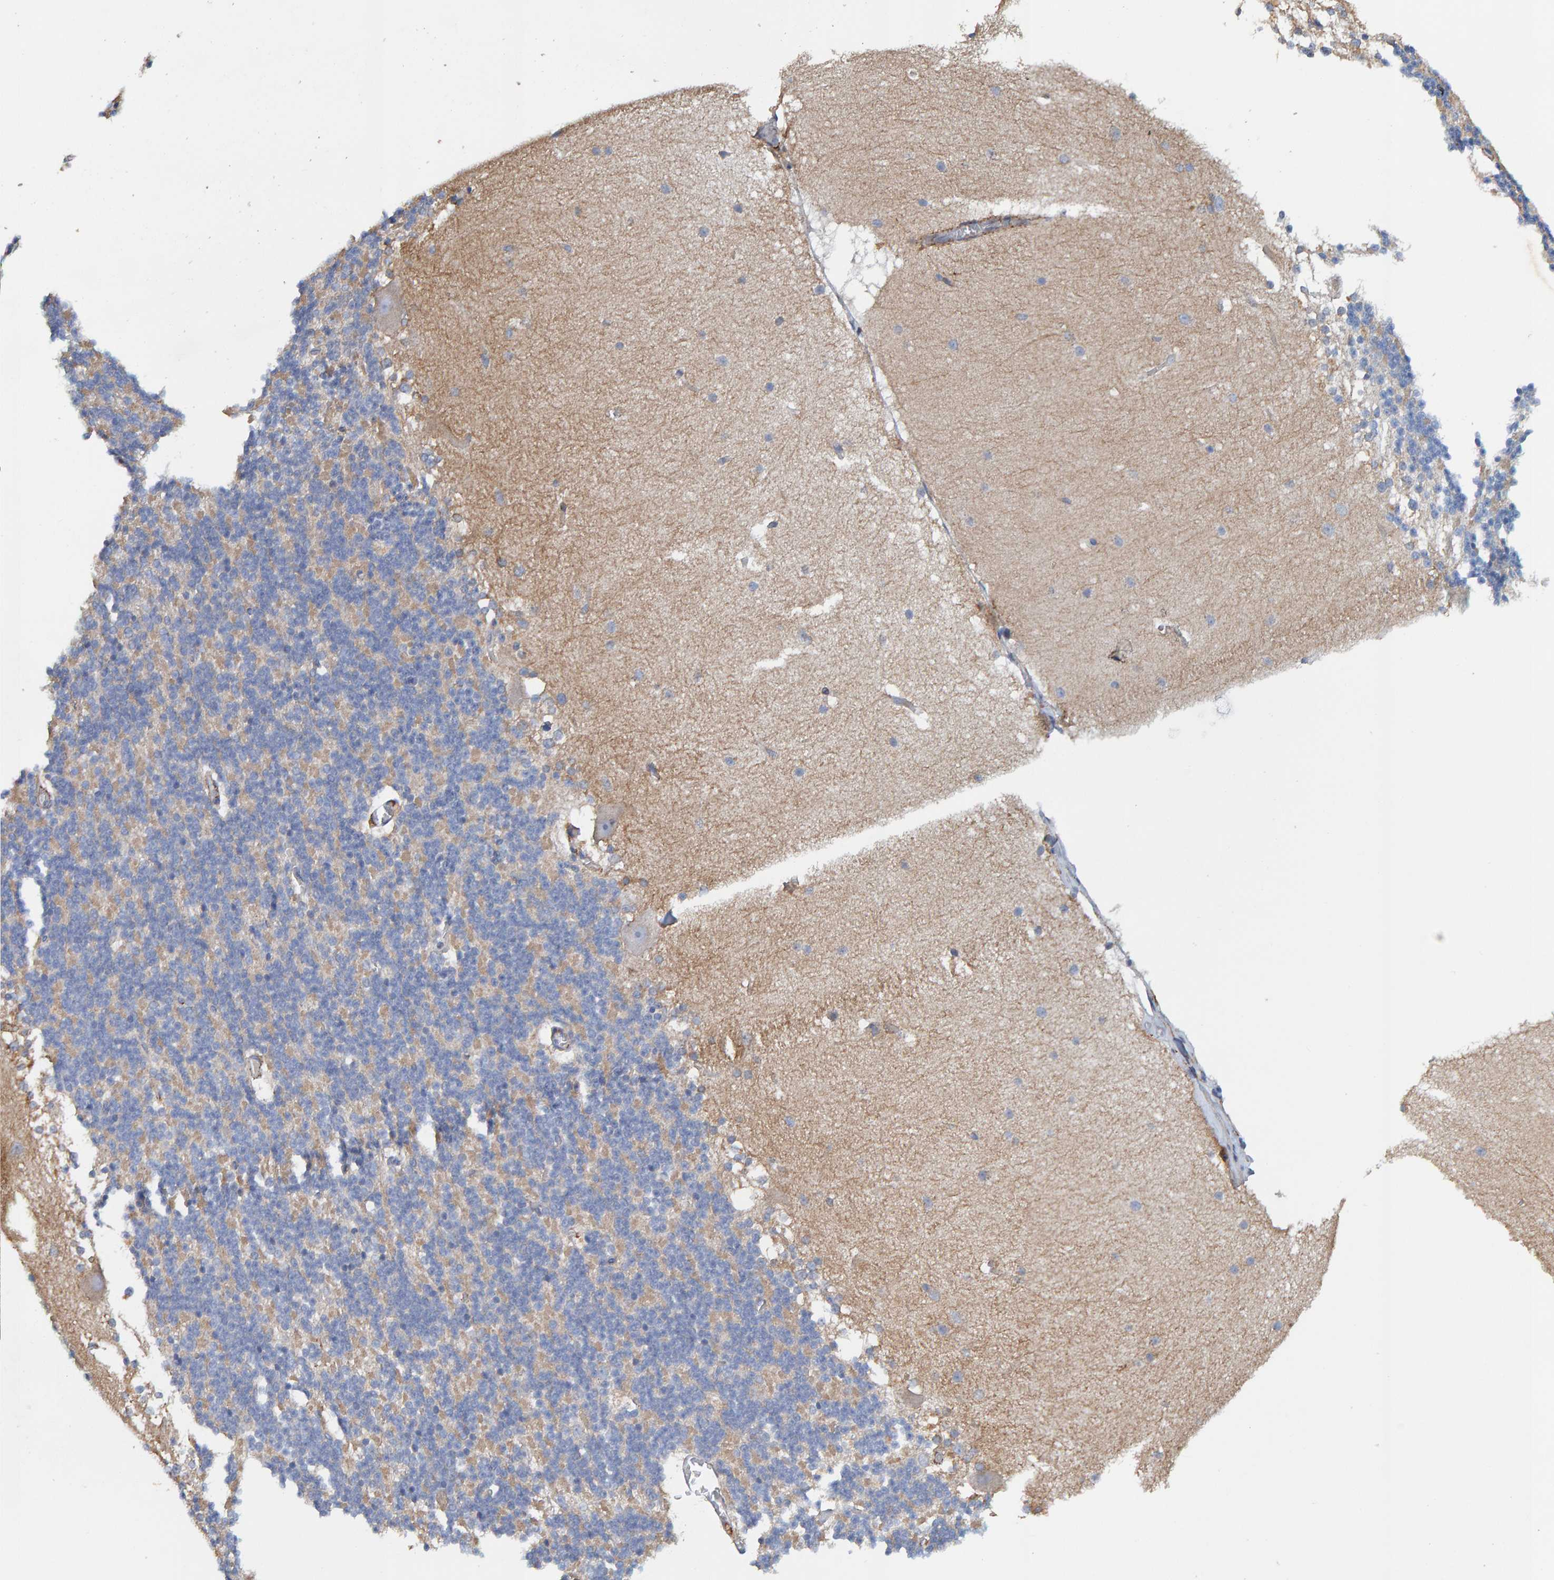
{"staining": {"intensity": "moderate", "quantity": "<25%", "location": "cytoplasmic/membranous"}, "tissue": "cerebellum", "cell_type": "Cells in granular layer", "image_type": "normal", "snomed": [{"axis": "morphology", "description": "Normal tissue, NOS"}, {"axis": "topography", "description": "Cerebellum"}], "caption": "Brown immunohistochemical staining in unremarkable cerebellum reveals moderate cytoplasmic/membranous staining in about <25% of cells in granular layer. (brown staining indicates protein expression, while blue staining denotes nuclei).", "gene": "RGP1", "patient": {"sex": "female", "age": 19}}